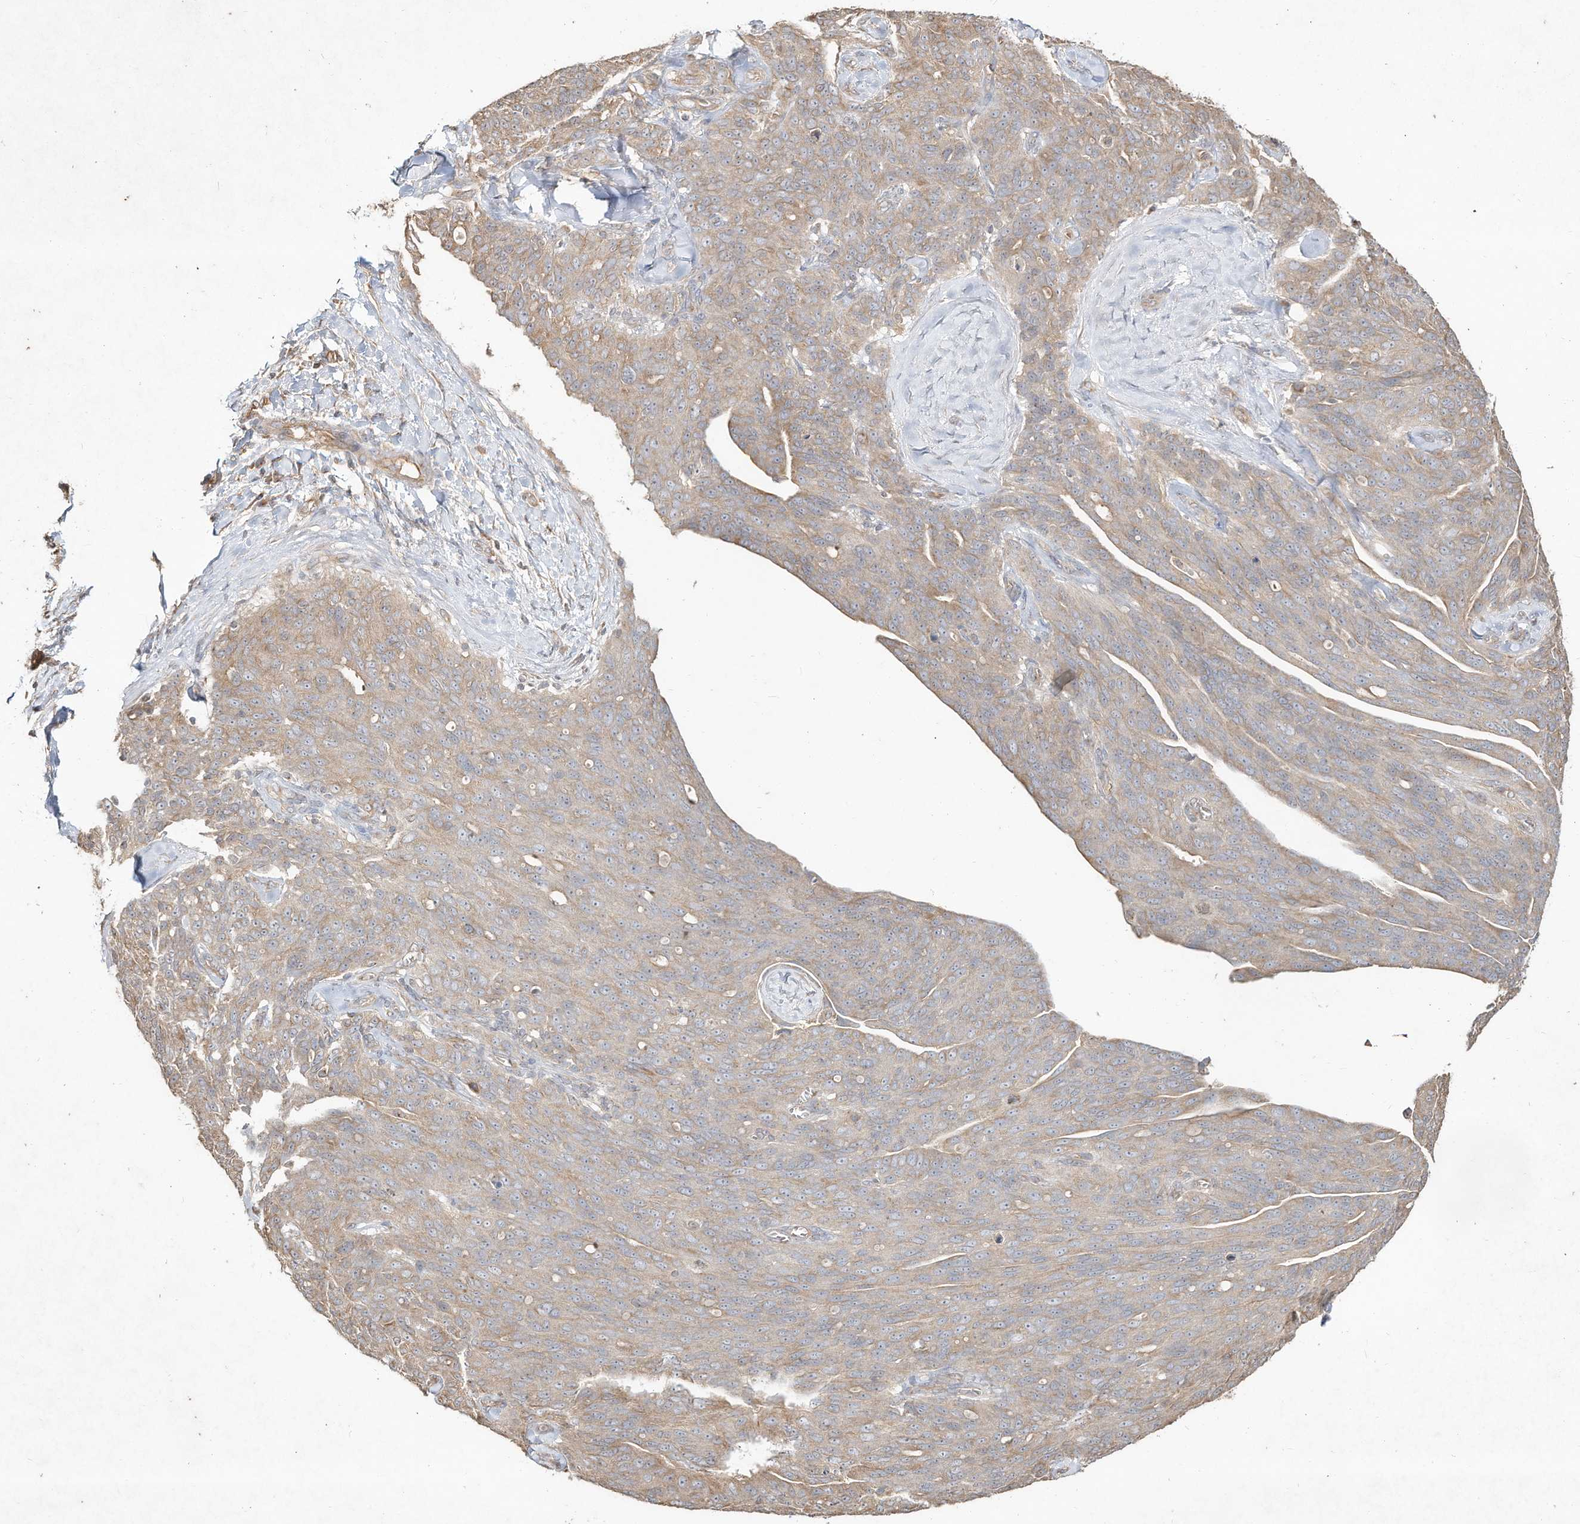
{"staining": {"intensity": "weak", "quantity": "<25%", "location": "cytoplasmic/membranous"}, "tissue": "ovarian cancer", "cell_type": "Tumor cells", "image_type": "cancer", "snomed": [{"axis": "morphology", "description": "Carcinoma, endometroid"}, {"axis": "topography", "description": "Ovary"}], "caption": "This is a photomicrograph of IHC staining of ovarian cancer, which shows no staining in tumor cells.", "gene": "DYNC1I2", "patient": {"sex": "female", "age": 60}}